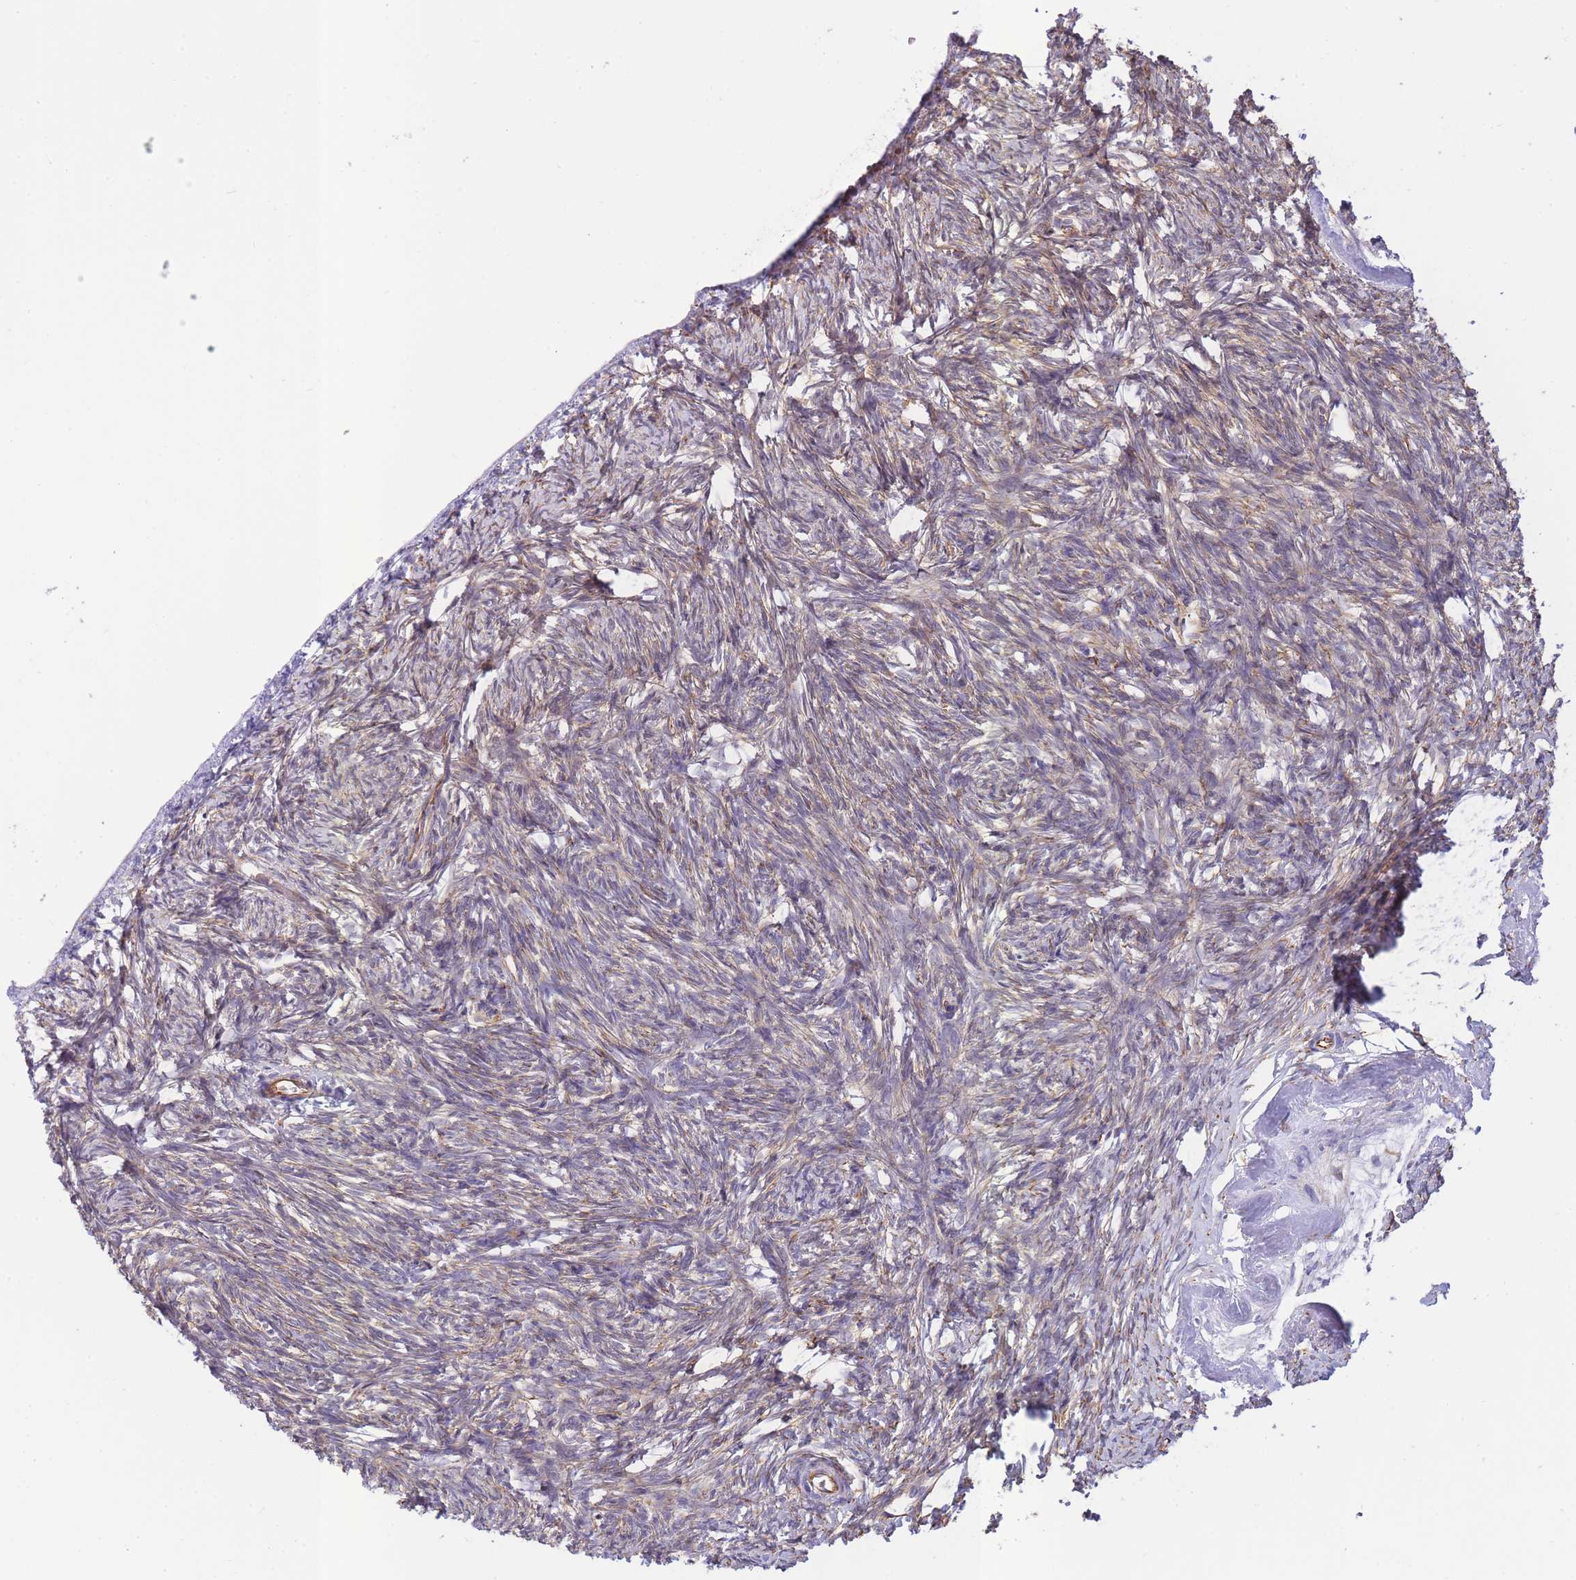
{"staining": {"intensity": "negative", "quantity": "none", "location": "none"}, "tissue": "ovary", "cell_type": "Follicle cells", "image_type": "normal", "snomed": [{"axis": "morphology", "description": "Normal tissue, NOS"}, {"axis": "topography", "description": "Ovary"}], "caption": "This image is of normal ovary stained with immunohistochemistry to label a protein in brown with the nuclei are counter-stained blue. There is no positivity in follicle cells. (Brightfield microscopy of DAB (3,3'-diaminobenzidine) immunohistochemistry at high magnification).", "gene": "ECPAS", "patient": {"sex": "female", "age": 51}}